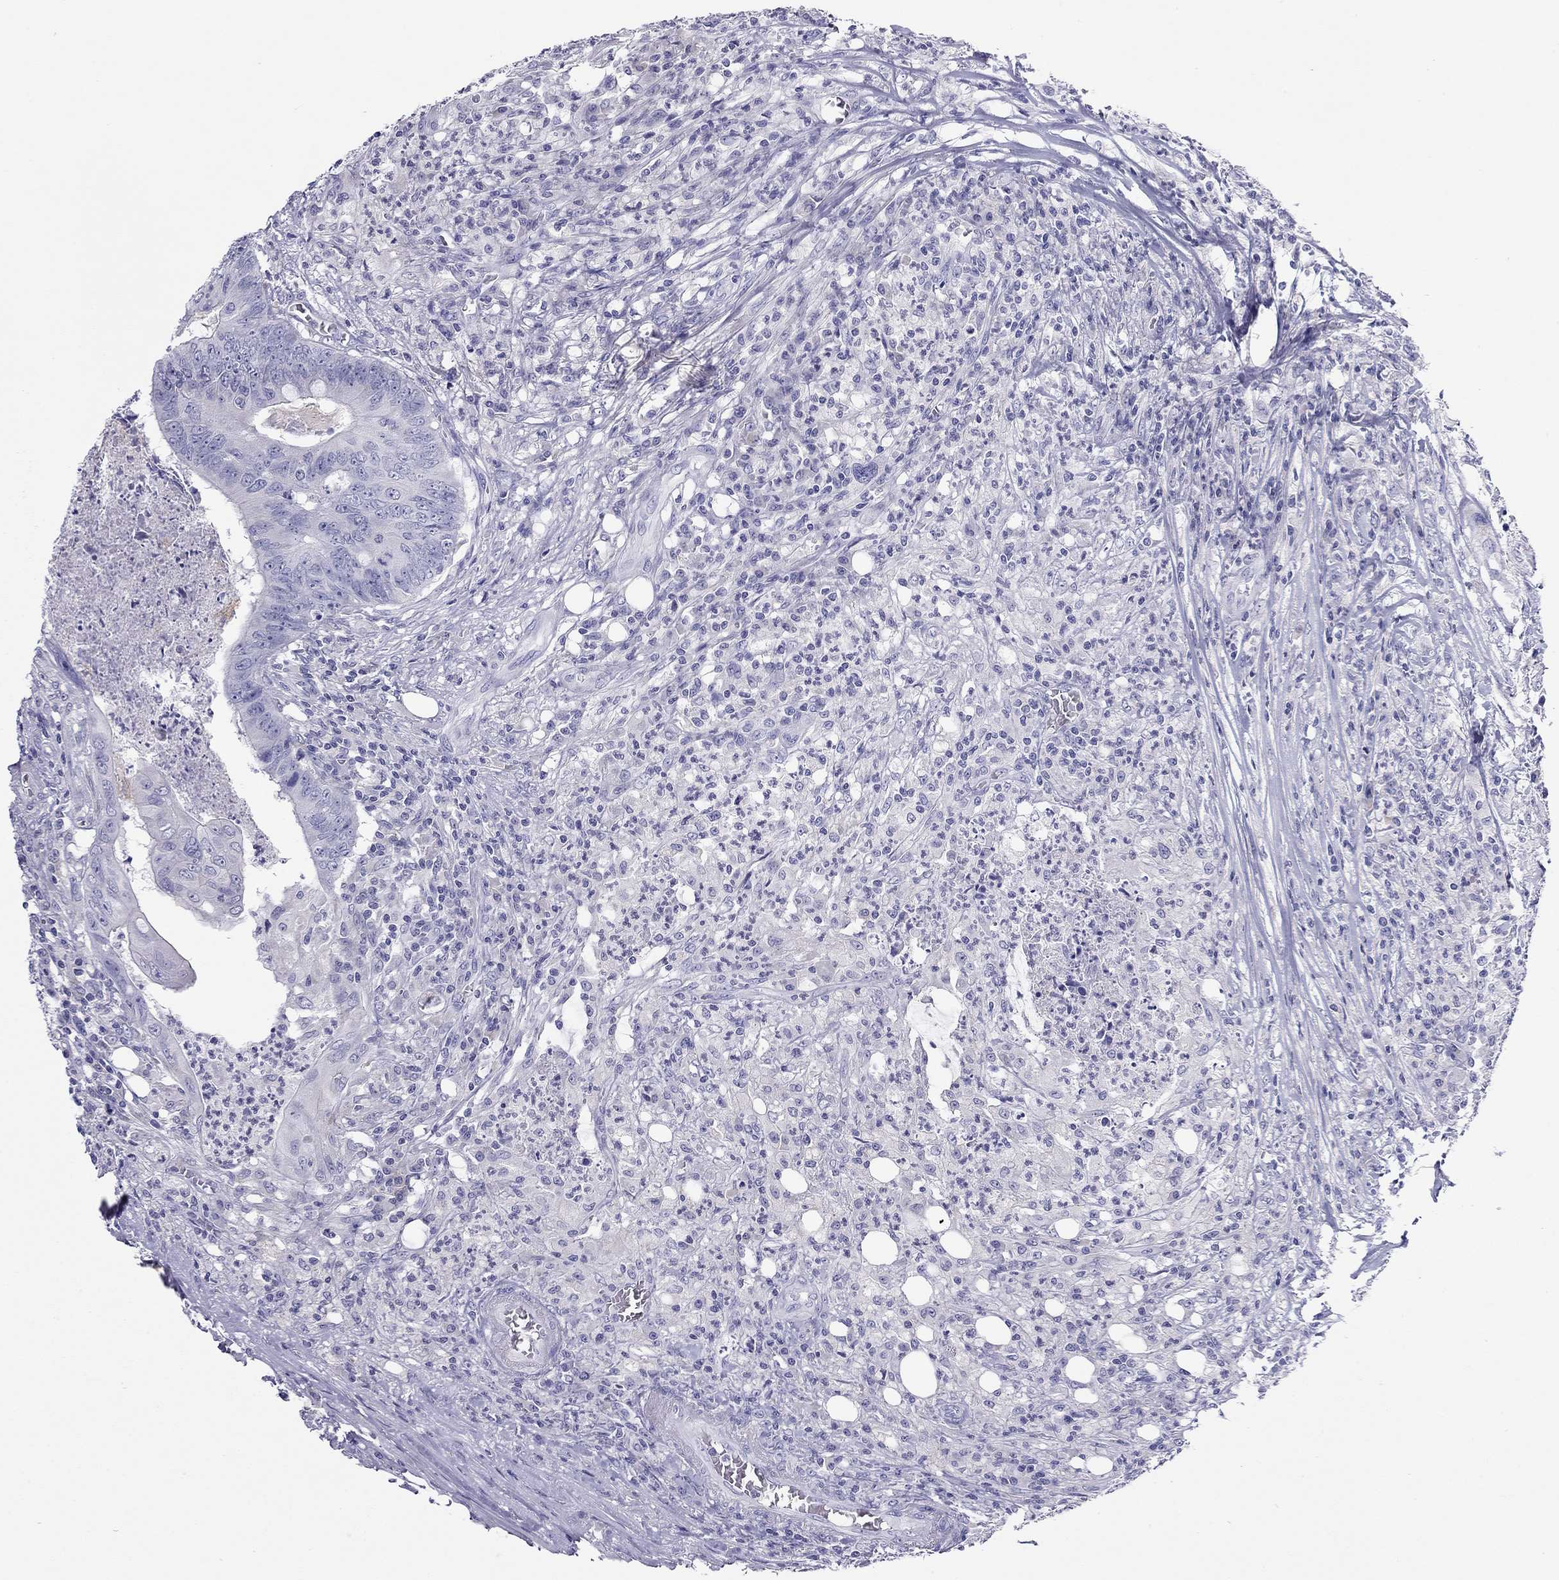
{"staining": {"intensity": "negative", "quantity": "none", "location": "none"}, "tissue": "colorectal cancer", "cell_type": "Tumor cells", "image_type": "cancer", "snomed": [{"axis": "morphology", "description": "Adenocarcinoma, NOS"}, {"axis": "topography", "description": "Colon"}], "caption": "Adenocarcinoma (colorectal) stained for a protein using IHC reveals no positivity tumor cells.", "gene": "SLC46A2", "patient": {"sex": "male", "age": 84}}